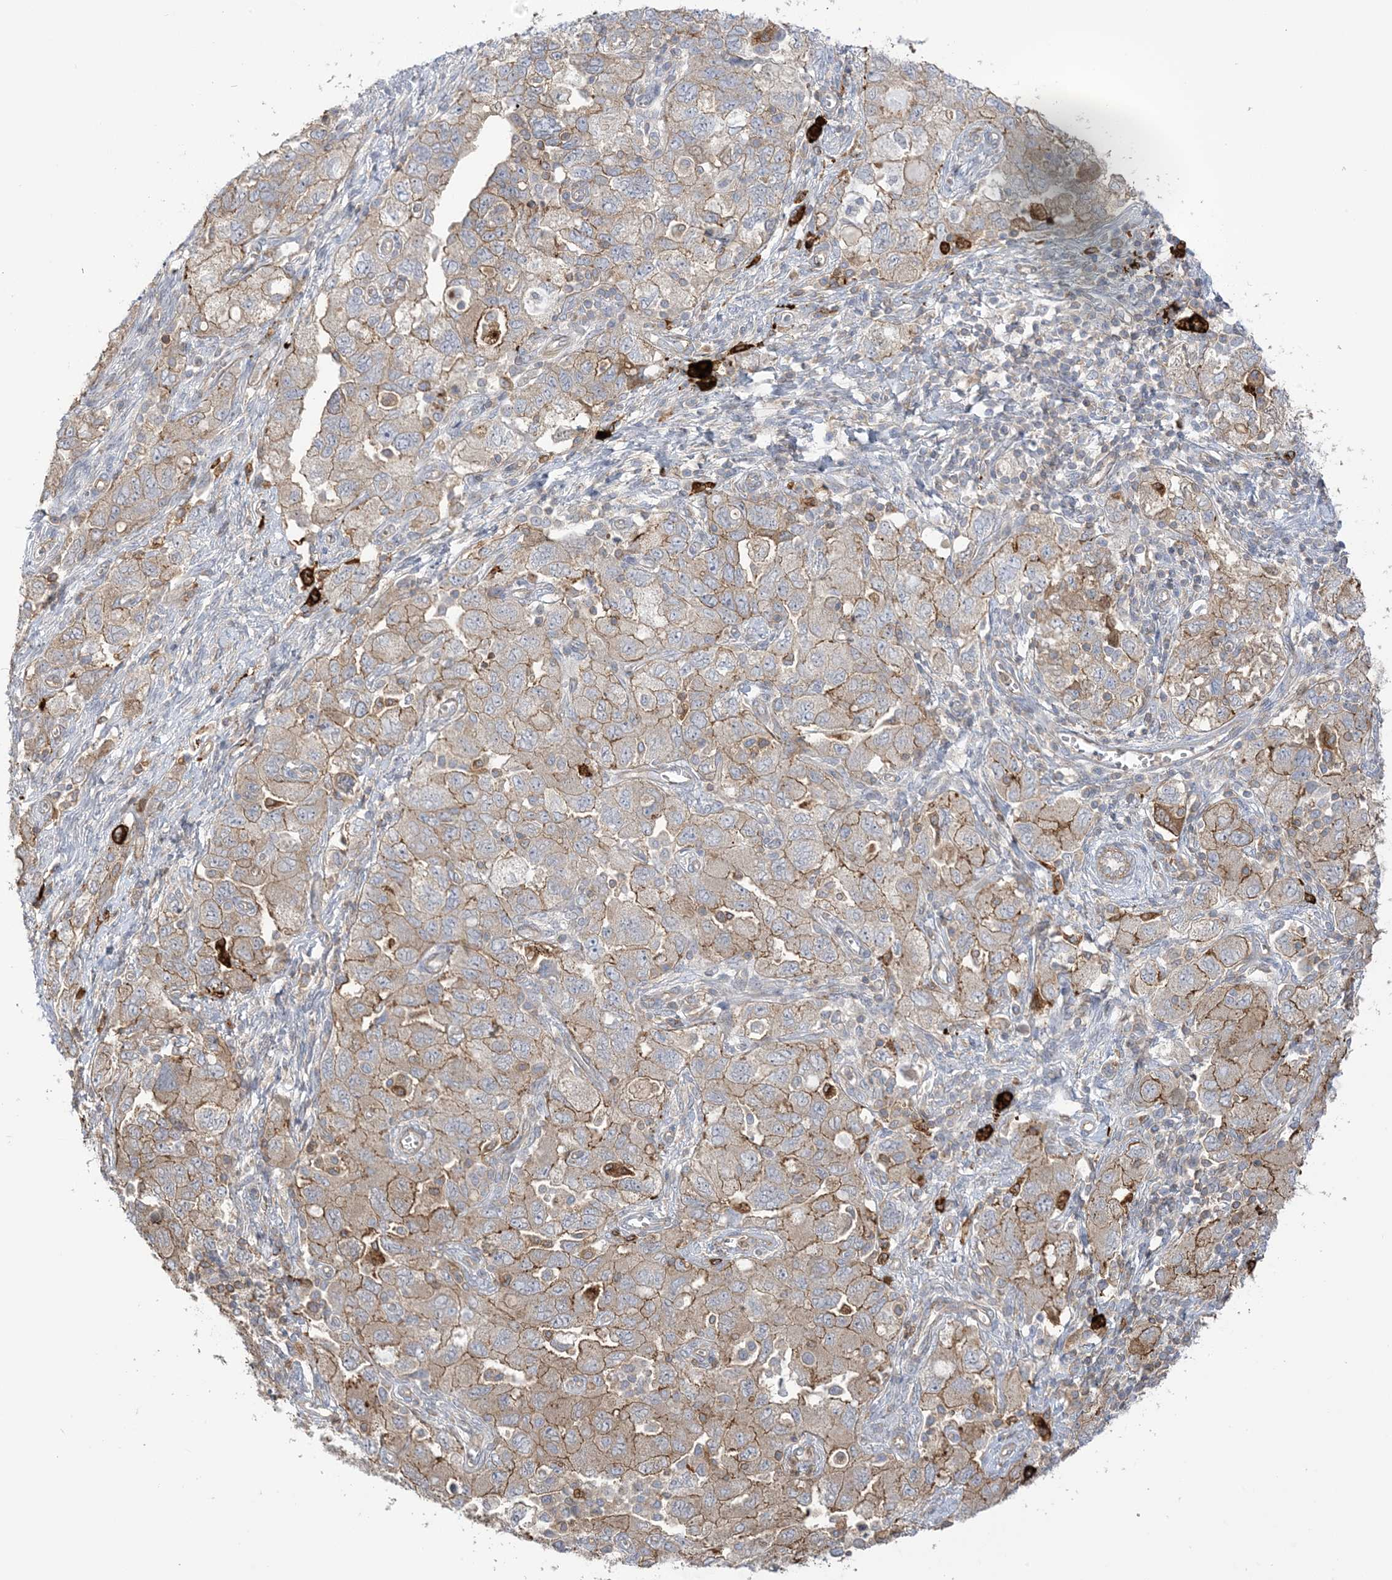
{"staining": {"intensity": "moderate", "quantity": "<25%", "location": "cytoplasmic/membranous"}, "tissue": "ovarian cancer", "cell_type": "Tumor cells", "image_type": "cancer", "snomed": [{"axis": "morphology", "description": "Carcinoma, NOS"}, {"axis": "morphology", "description": "Cystadenocarcinoma, serous, NOS"}, {"axis": "topography", "description": "Ovary"}], "caption": "A high-resolution photomicrograph shows immunohistochemistry (IHC) staining of ovarian serous cystadenocarcinoma, which demonstrates moderate cytoplasmic/membranous expression in approximately <25% of tumor cells. Nuclei are stained in blue.", "gene": "ICMT", "patient": {"sex": "female", "age": 69}}